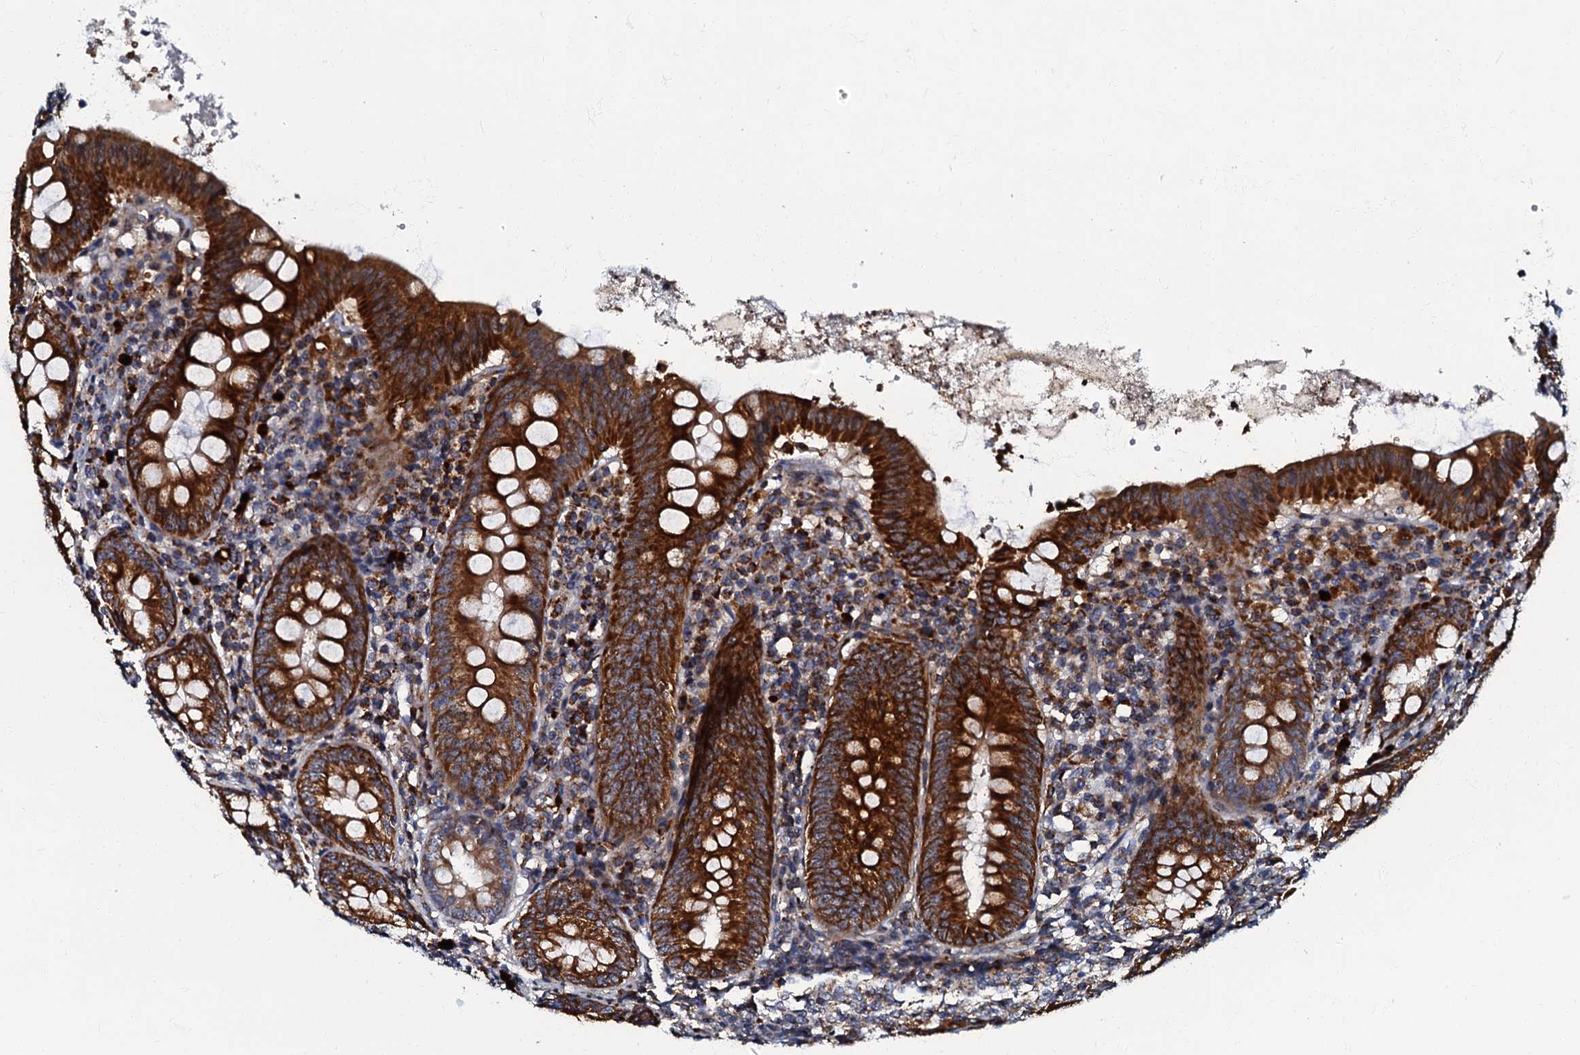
{"staining": {"intensity": "strong", "quantity": ">75%", "location": "cytoplasmic/membranous"}, "tissue": "appendix", "cell_type": "Glandular cells", "image_type": "normal", "snomed": [{"axis": "morphology", "description": "Normal tissue, NOS"}, {"axis": "topography", "description": "Appendix"}], "caption": "About >75% of glandular cells in unremarkable appendix demonstrate strong cytoplasmic/membranous protein positivity as visualized by brown immunohistochemical staining.", "gene": "NDUFA12", "patient": {"sex": "female", "age": 54}}